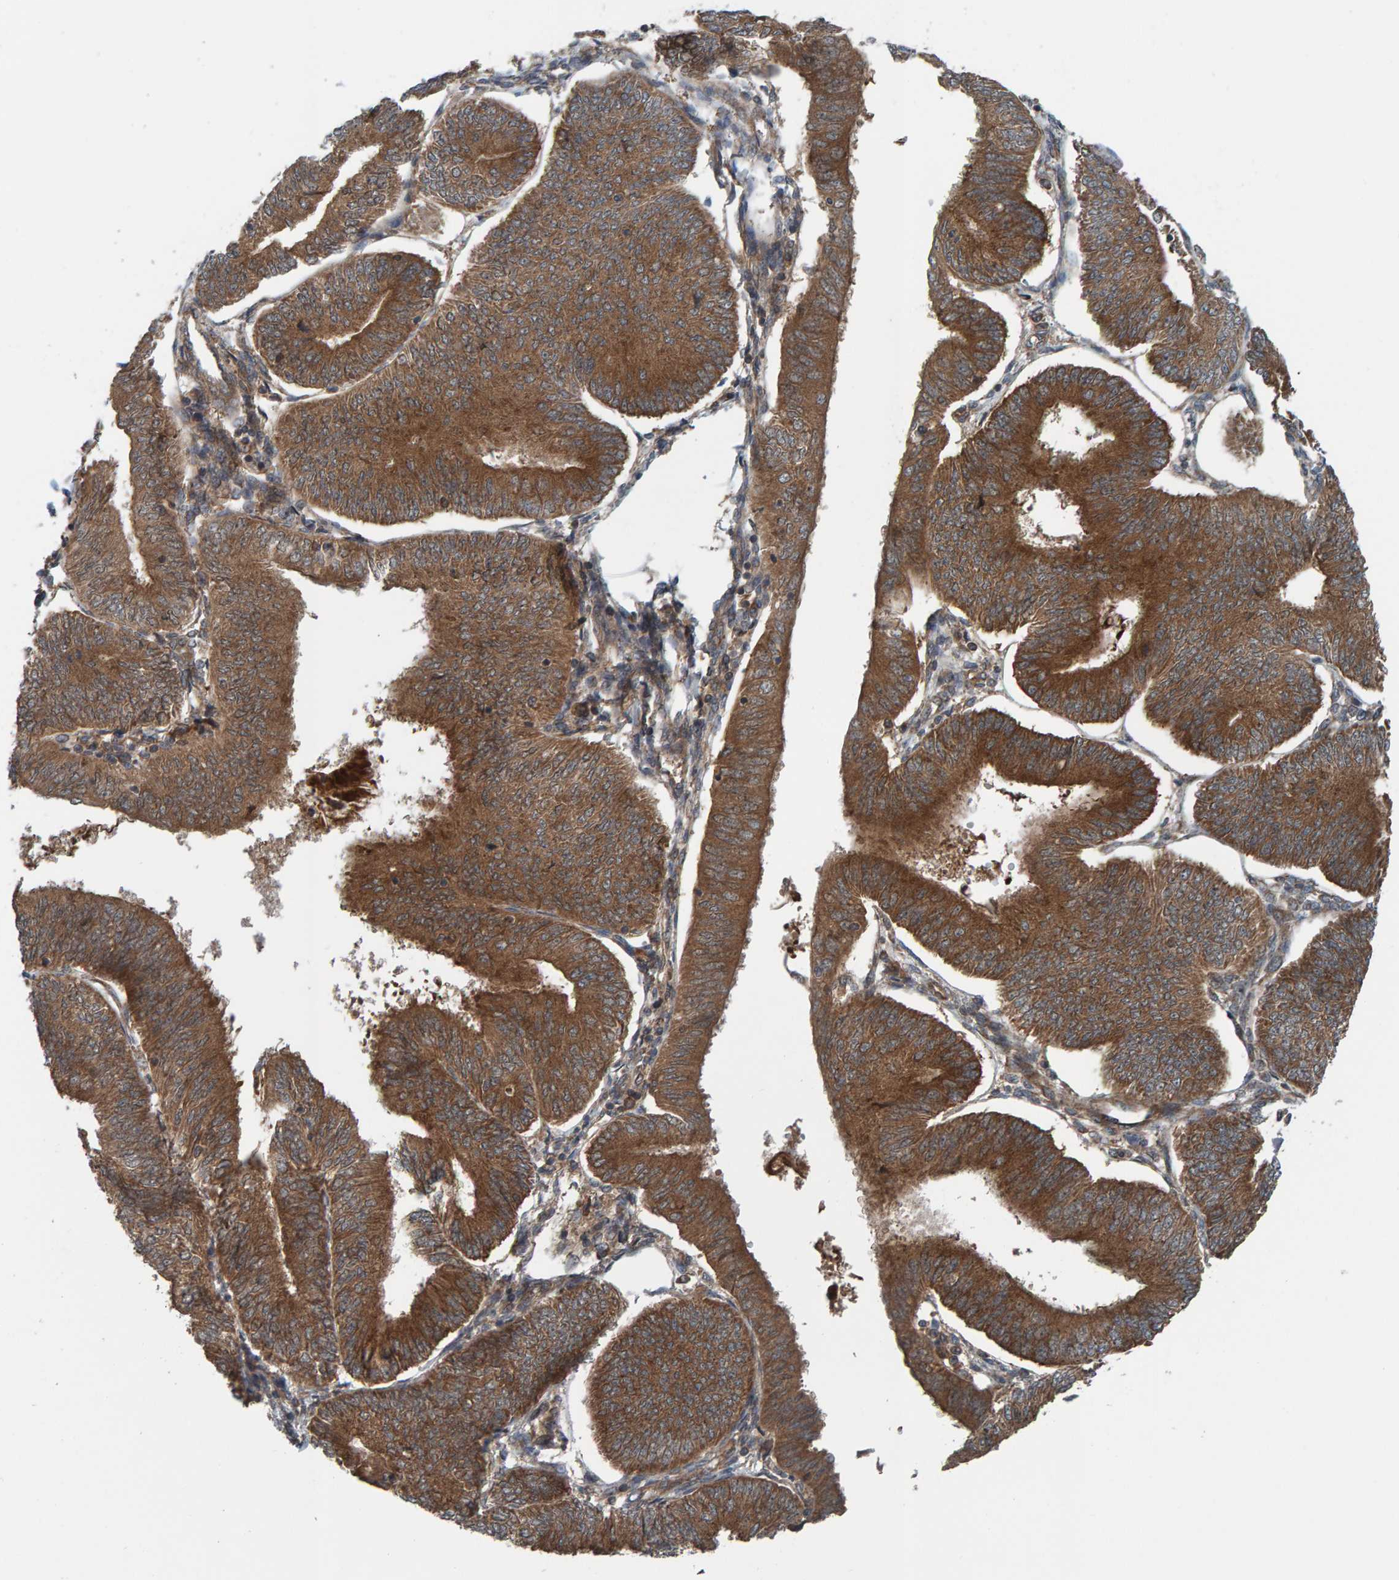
{"staining": {"intensity": "strong", "quantity": ">75%", "location": "cytoplasmic/membranous"}, "tissue": "endometrial cancer", "cell_type": "Tumor cells", "image_type": "cancer", "snomed": [{"axis": "morphology", "description": "Adenocarcinoma, NOS"}, {"axis": "topography", "description": "Endometrium"}], "caption": "A brown stain labels strong cytoplasmic/membranous expression of a protein in adenocarcinoma (endometrial) tumor cells. (brown staining indicates protein expression, while blue staining denotes nuclei).", "gene": "CUEDC1", "patient": {"sex": "female", "age": 58}}